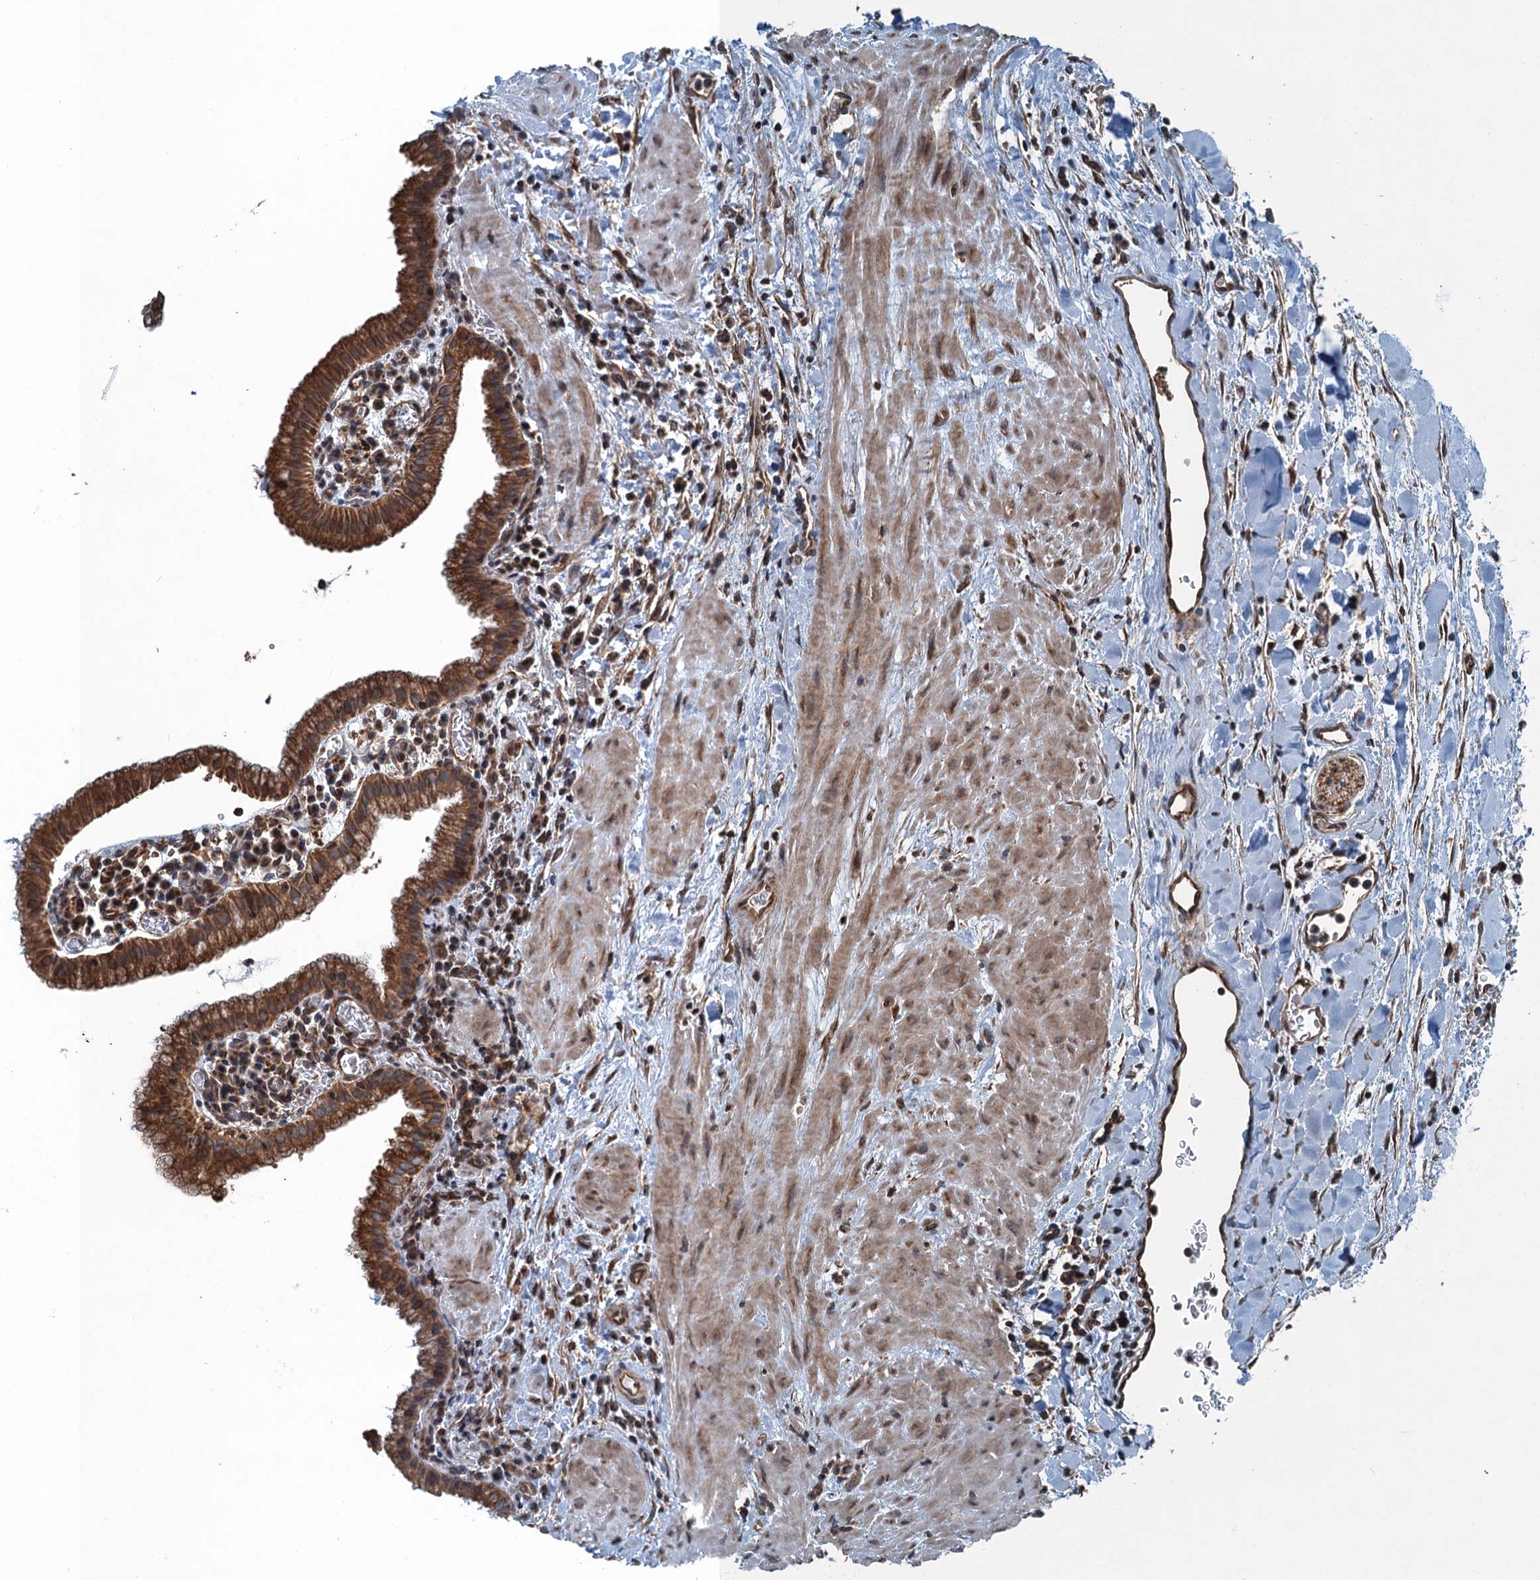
{"staining": {"intensity": "strong", "quantity": ">75%", "location": "cytoplasmic/membranous"}, "tissue": "gallbladder", "cell_type": "Glandular cells", "image_type": "normal", "snomed": [{"axis": "morphology", "description": "Normal tissue, NOS"}, {"axis": "topography", "description": "Gallbladder"}], "caption": "Immunohistochemistry of normal gallbladder exhibits high levels of strong cytoplasmic/membranous expression in approximately >75% of glandular cells. (DAB = brown stain, brightfield microscopy at high magnification).", "gene": "TRAPPC8", "patient": {"sex": "male", "age": 78}}